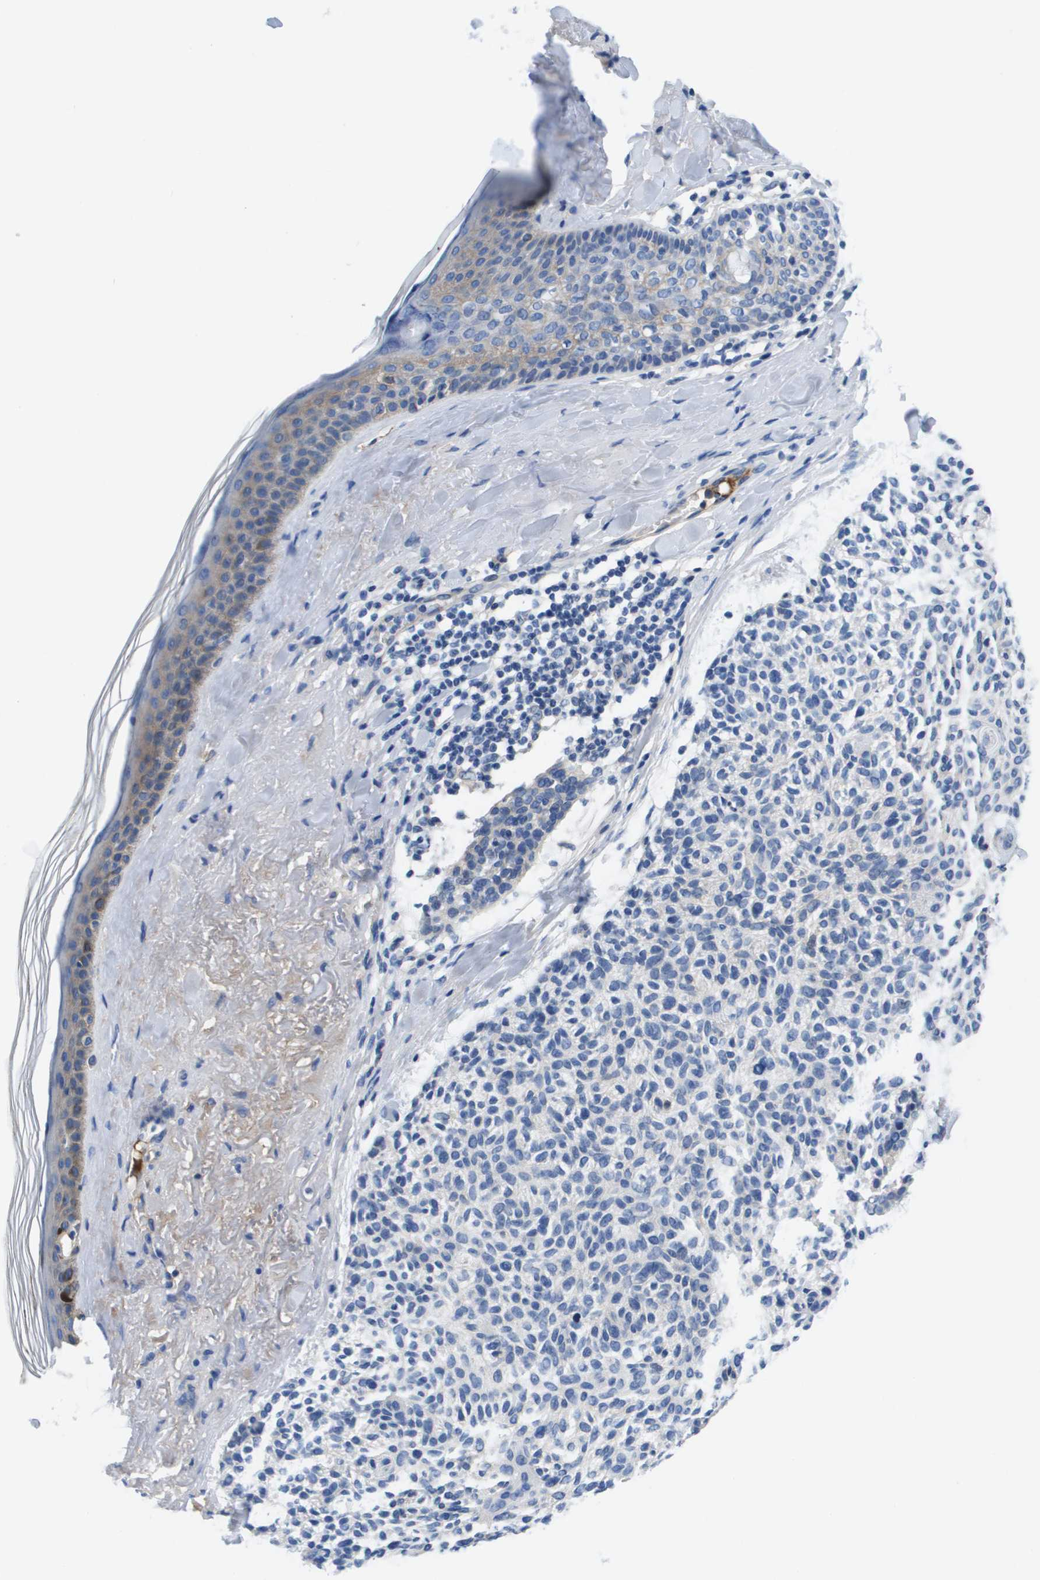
{"staining": {"intensity": "negative", "quantity": "none", "location": "none"}, "tissue": "skin cancer", "cell_type": "Tumor cells", "image_type": "cancer", "snomed": [{"axis": "morphology", "description": "Basal cell carcinoma"}, {"axis": "morphology", "description": "Adnexal tumor, benign"}, {"axis": "topography", "description": "Skin"}], "caption": "This is an IHC micrograph of skin benign adnexal tumor. There is no positivity in tumor cells.", "gene": "APOA1", "patient": {"sex": "female", "age": 42}}